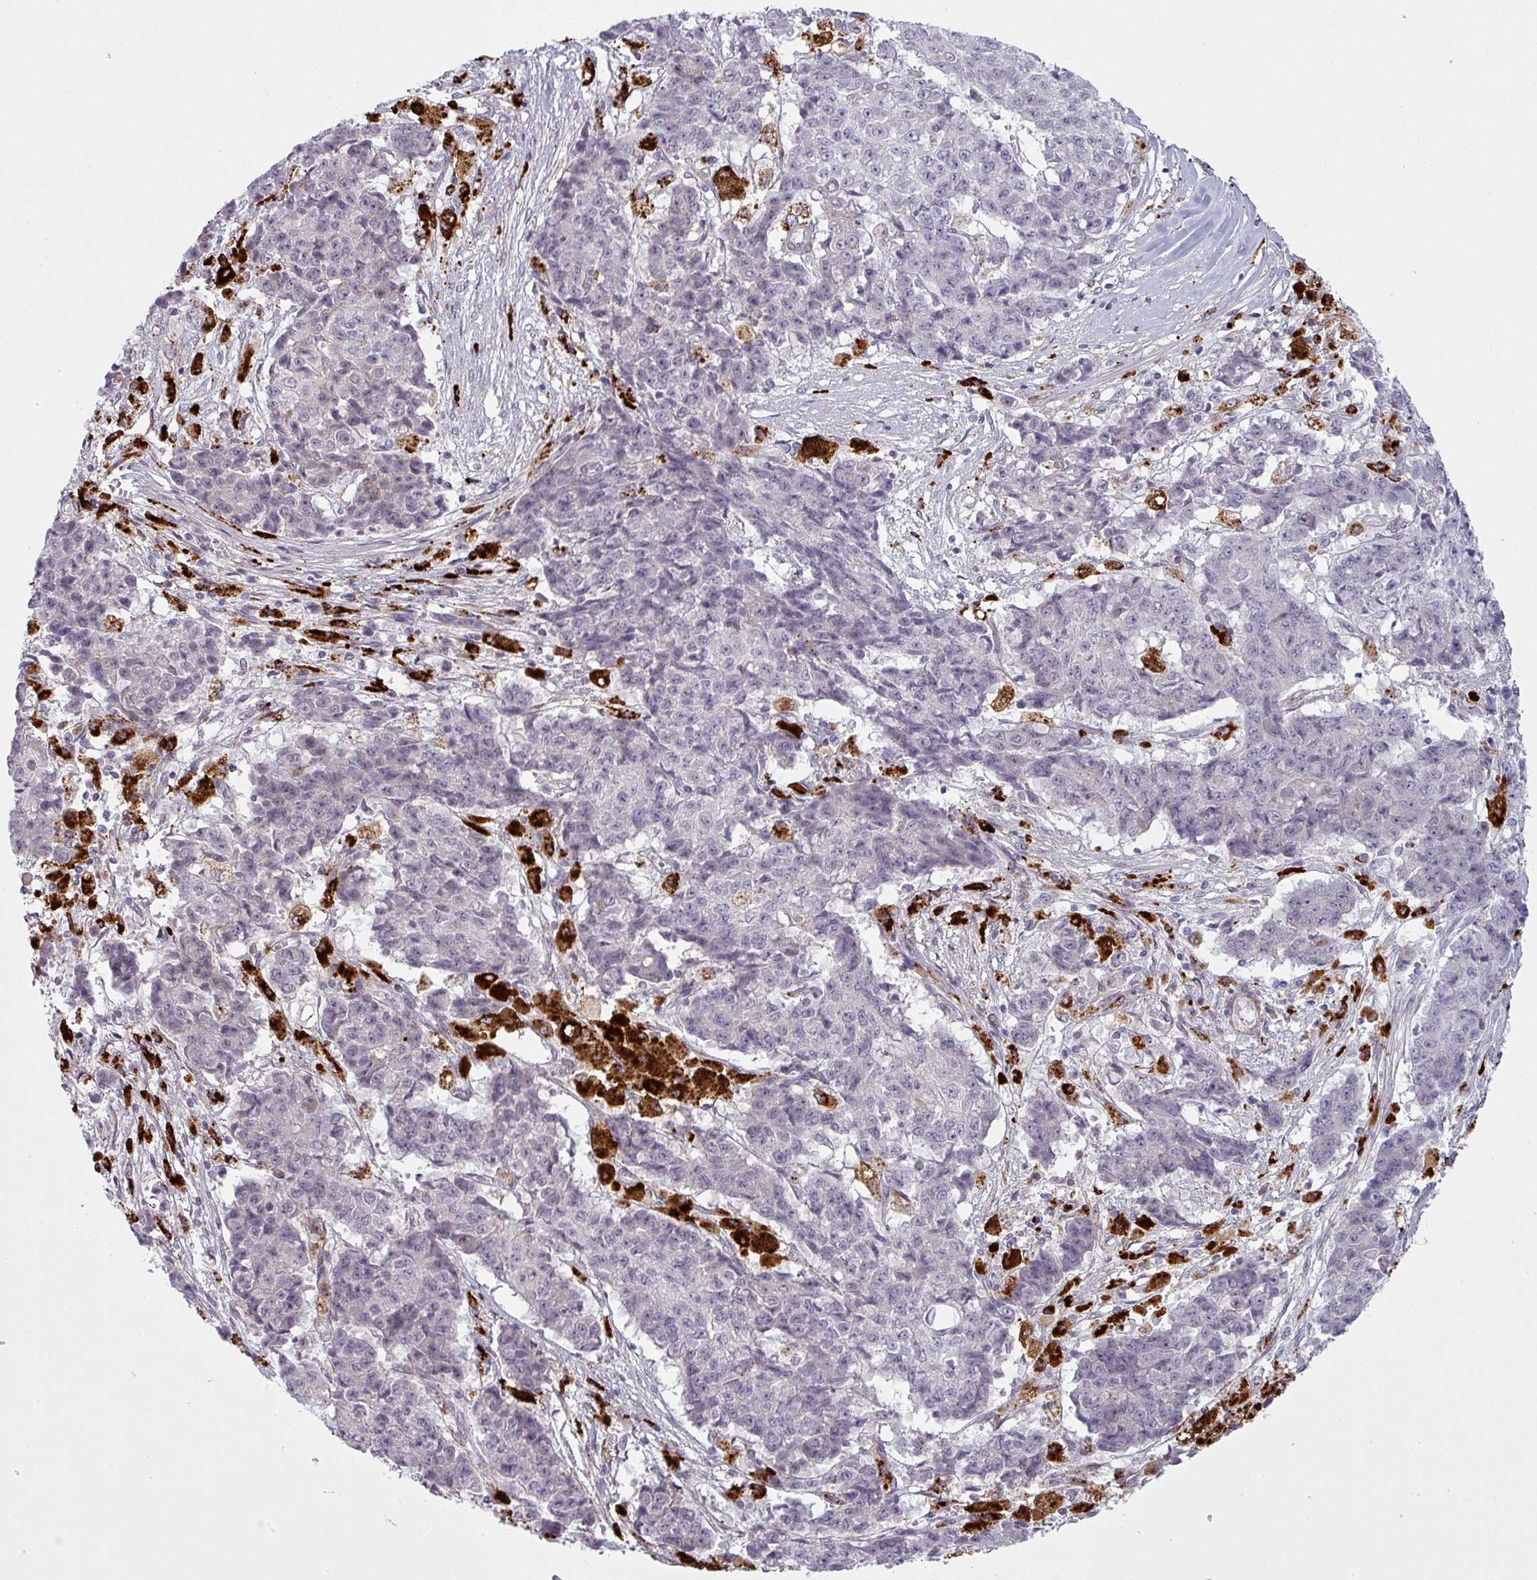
{"staining": {"intensity": "negative", "quantity": "none", "location": "none"}, "tissue": "ovarian cancer", "cell_type": "Tumor cells", "image_type": "cancer", "snomed": [{"axis": "morphology", "description": "Carcinoma, endometroid"}, {"axis": "topography", "description": "Ovary"}], "caption": "Immunohistochemistry (IHC) of ovarian cancer (endometroid carcinoma) displays no expression in tumor cells.", "gene": "MAP7D2", "patient": {"sex": "female", "age": 42}}